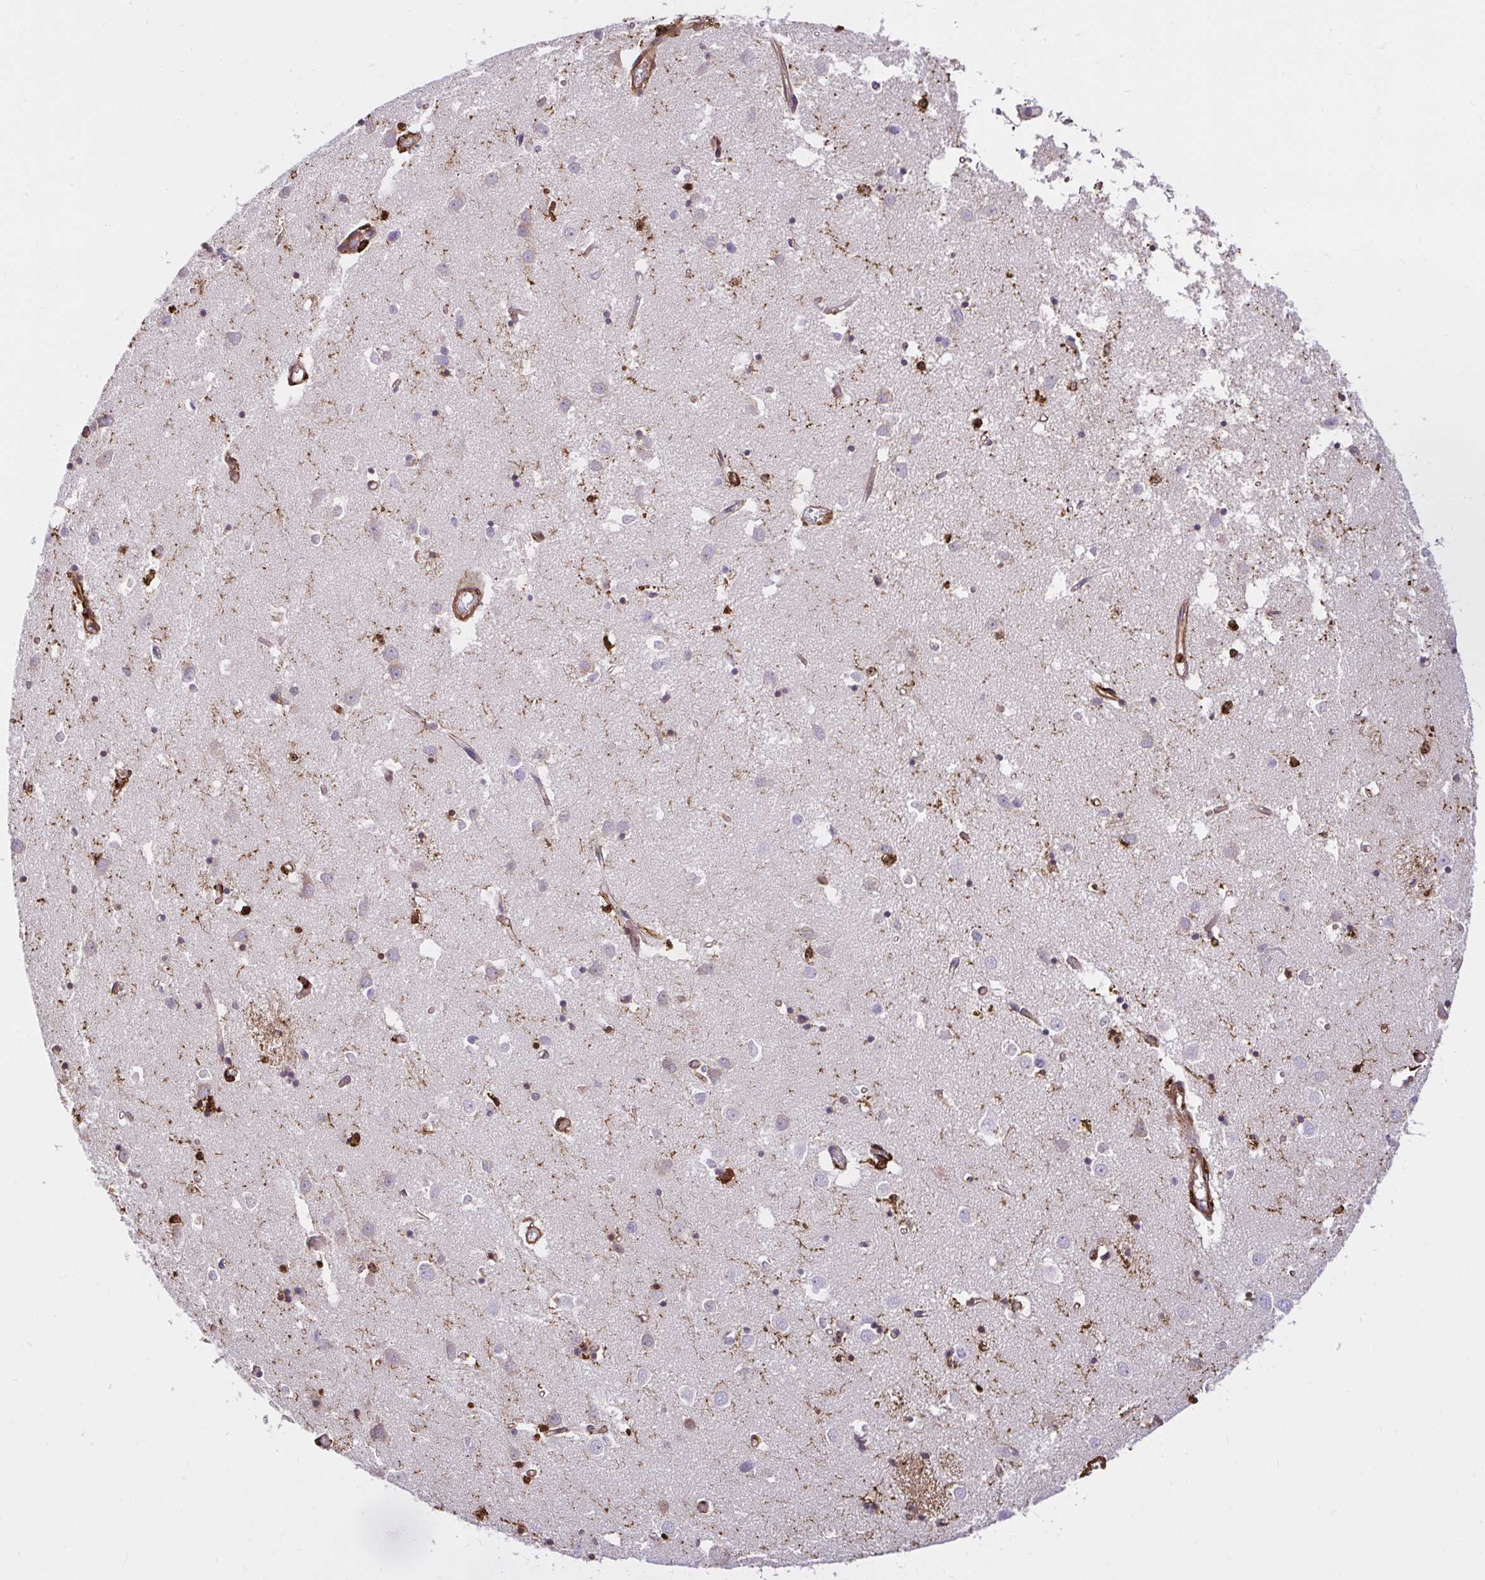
{"staining": {"intensity": "moderate", "quantity": "<25%", "location": "nuclear"}, "tissue": "caudate", "cell_type": "Glial cells", "image_type": "normal", "snomed": [{"axis": "morphology", "description": "Normal tissue, NOS"}, {"axis": "topography", "description": "Lateral ventricle wall"}], "caption": "Protein staining demonstrates moderate nuclear positivity in approximately <25% of glial cells in benign caudate.", "gene": "GSN", "patient": {"sex": "male", "age": 70}}